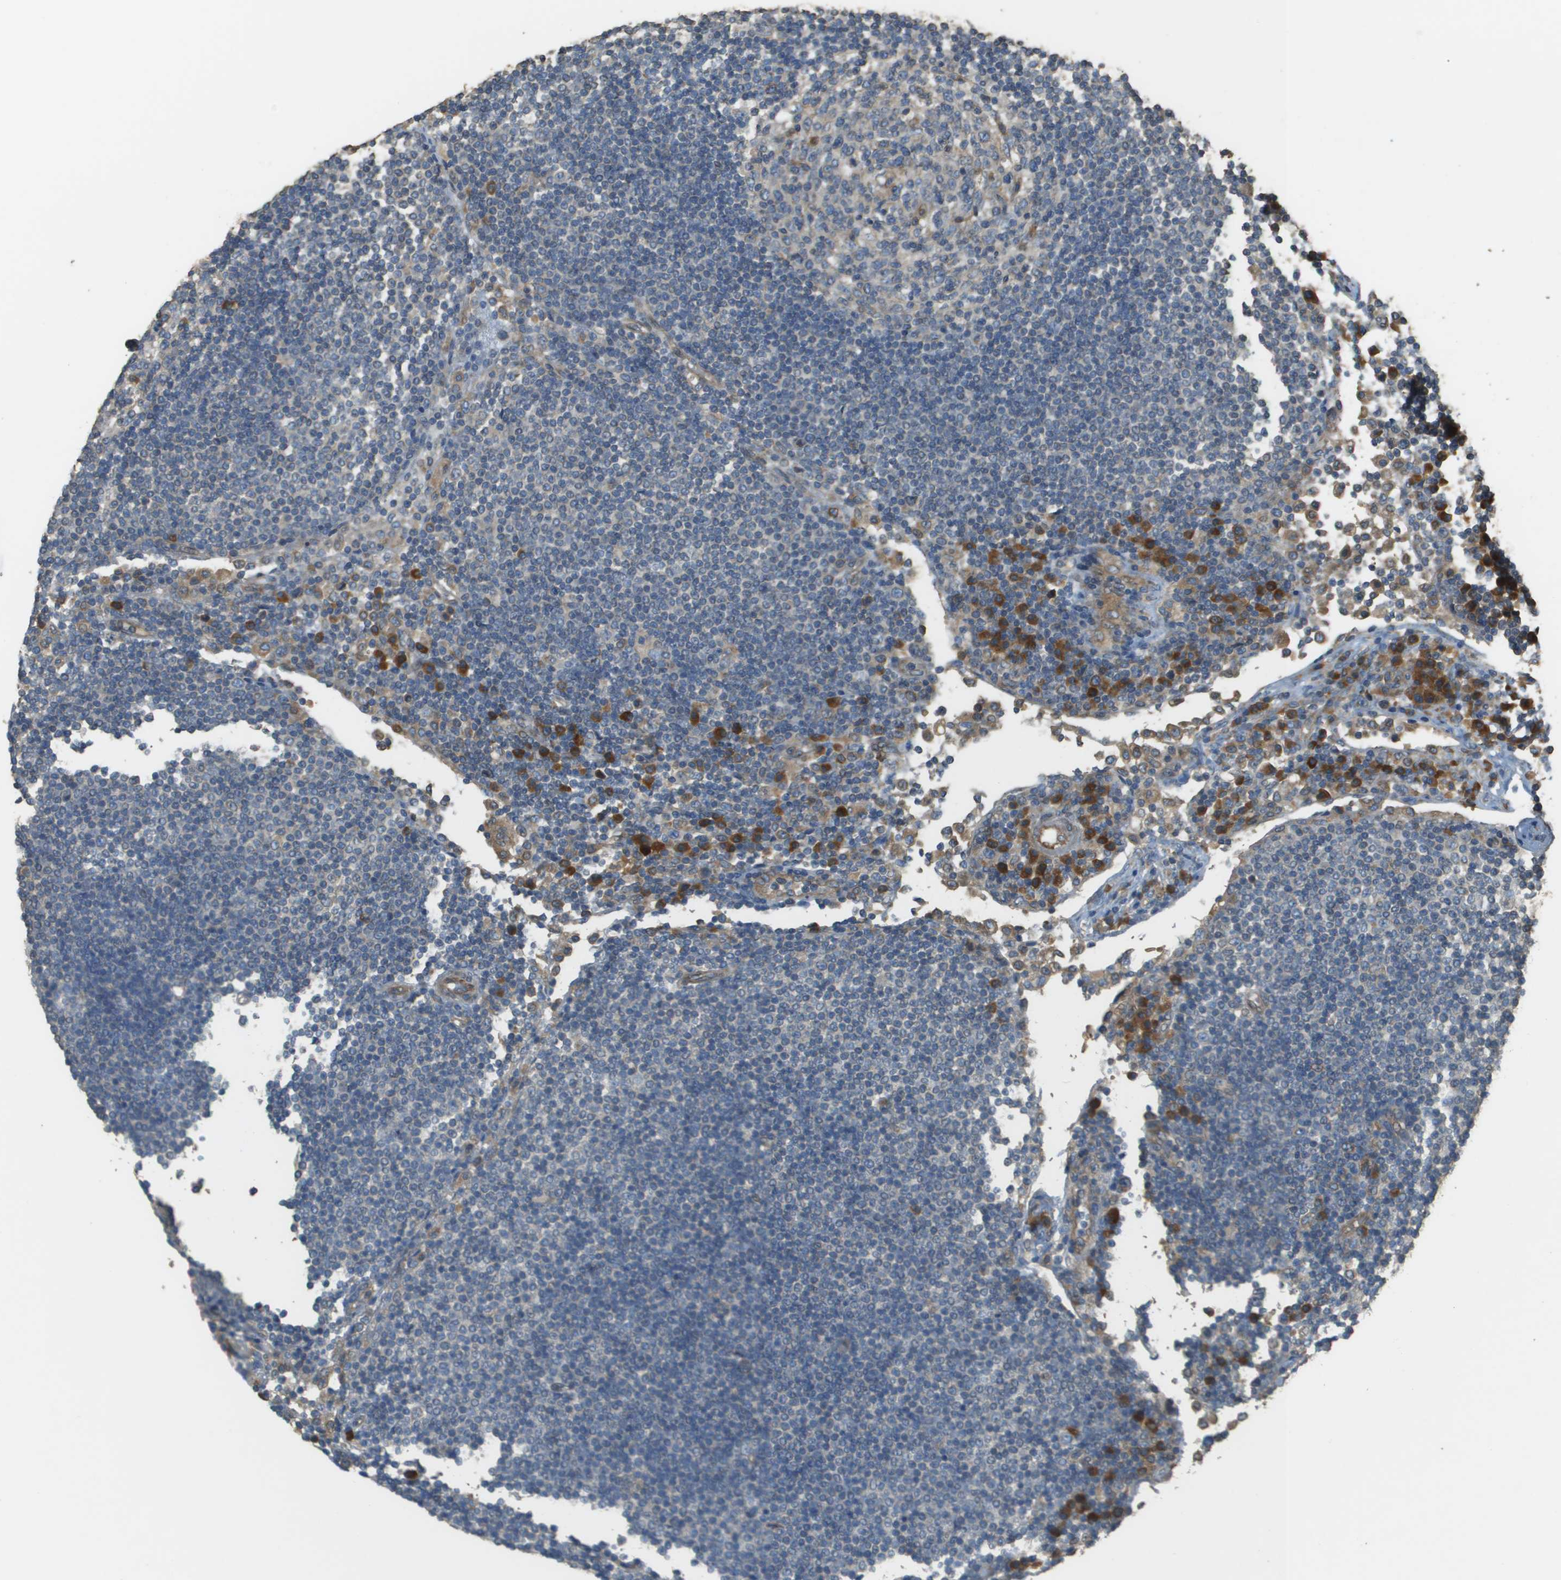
{"staining": {"intensity": "weak", "quantity": "<25%", "location": "cytoplasmic/membranous"}, "tissue": "lymph node", "cell_type": "Germinal center cells", "image_type": "normal", "snomed": [{"axis": "morphology", "description": "Normal tissue, NOS"}, {"axis": "topography", "description": "Lymph node"}], "caption": "An image of human lymph node is negative for staining in germinal center cells. (DAB (3,3'-diaminobenzidine) immunohistochemistry visualized using brightfield microscopy, high magnification).", "gene": "DNAJB11", "patient": {"sex": "female", "age": 53}}